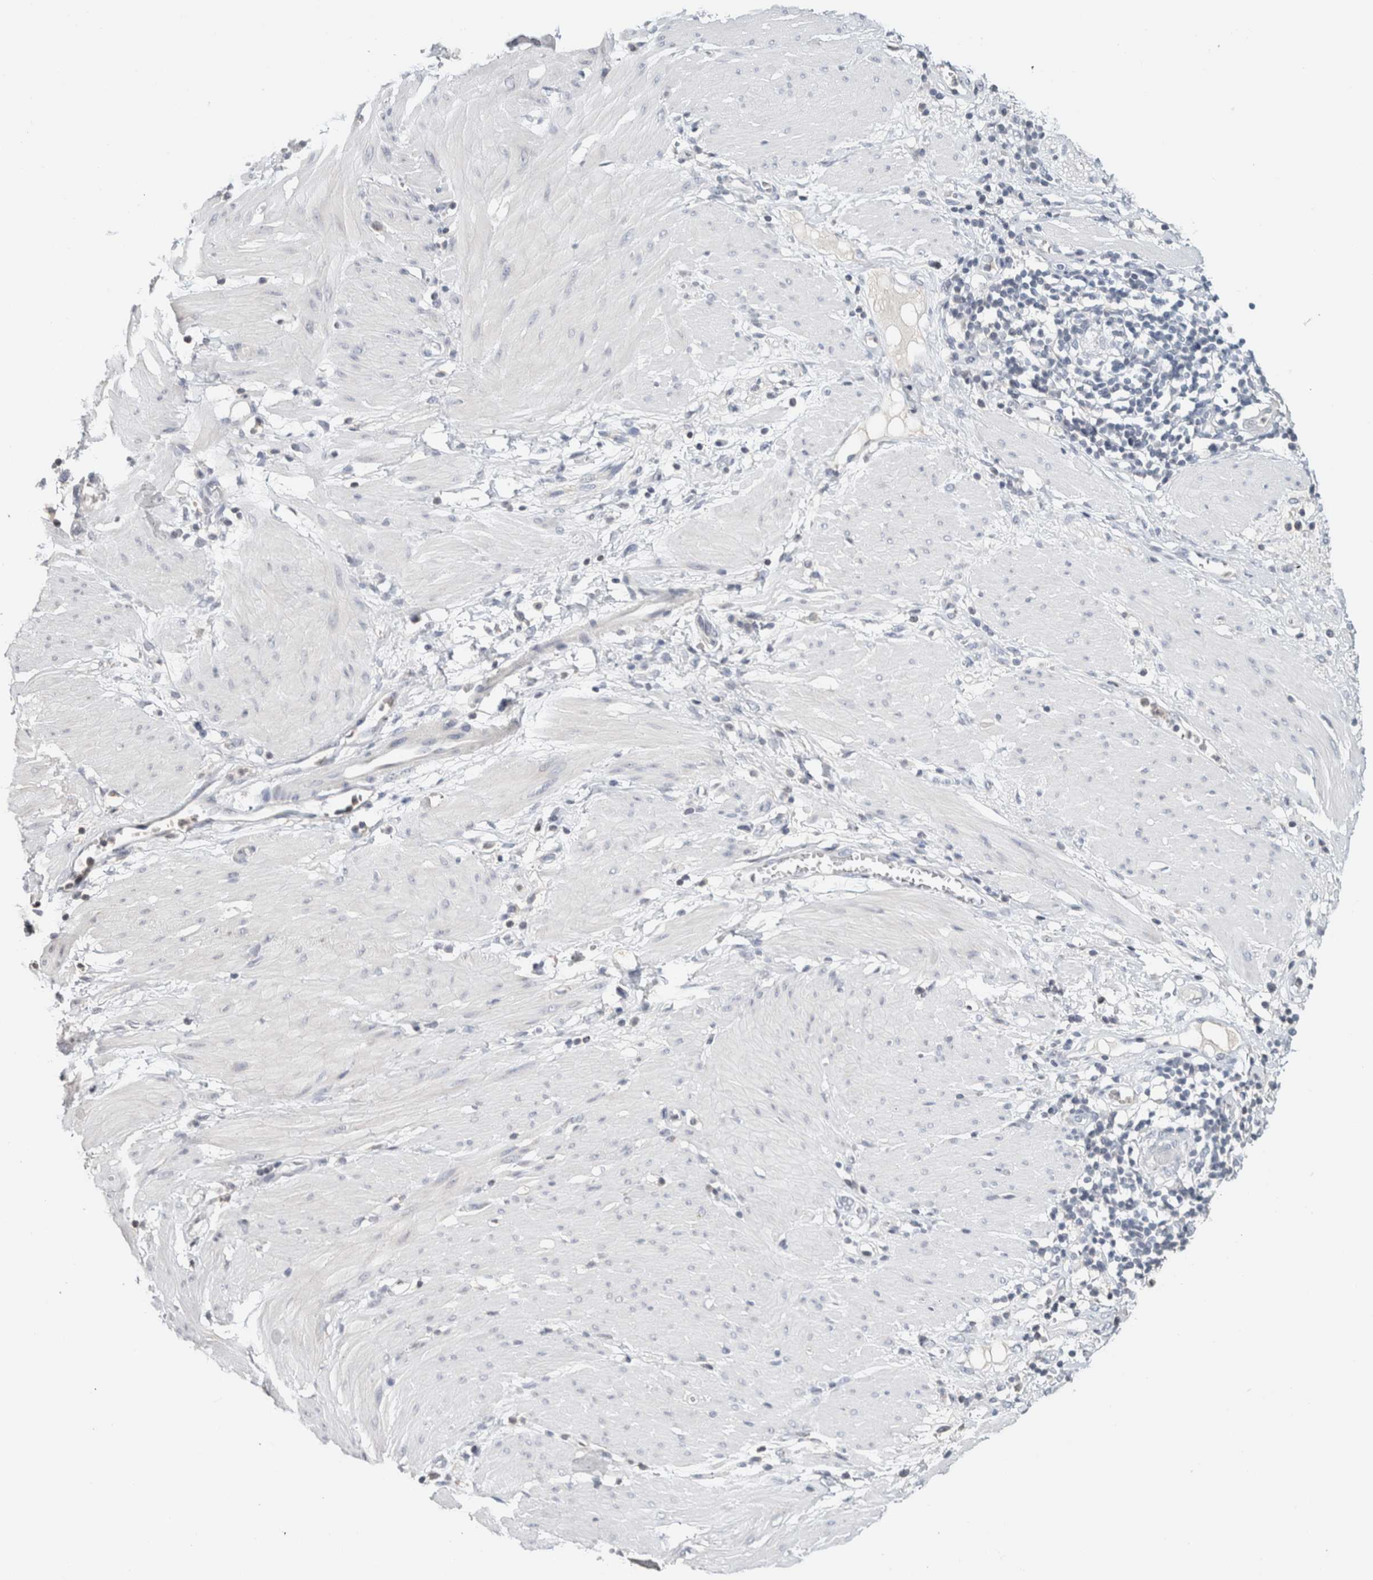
{"staining": {"intensity": "negative", "quantity": "none", "location": "none"}, "tissue": "stomach cancer", "cell_type": "Tumor cells", "image_type": "cancer", "snomed": [{"axis": "morphology", "description": "Adenocarcinoma, NOS"}, {"axis": "topography", "description": "Stomach"}, {"axis": "topography", "description": "Stomach, lower"}], "caption": "Tumor cells are negative for protein expression in human stomach adenocarcinoma. Nuclei are stained in blue.", "gene": "CRAT", "patient": {"sex": "female", "age": 48}}